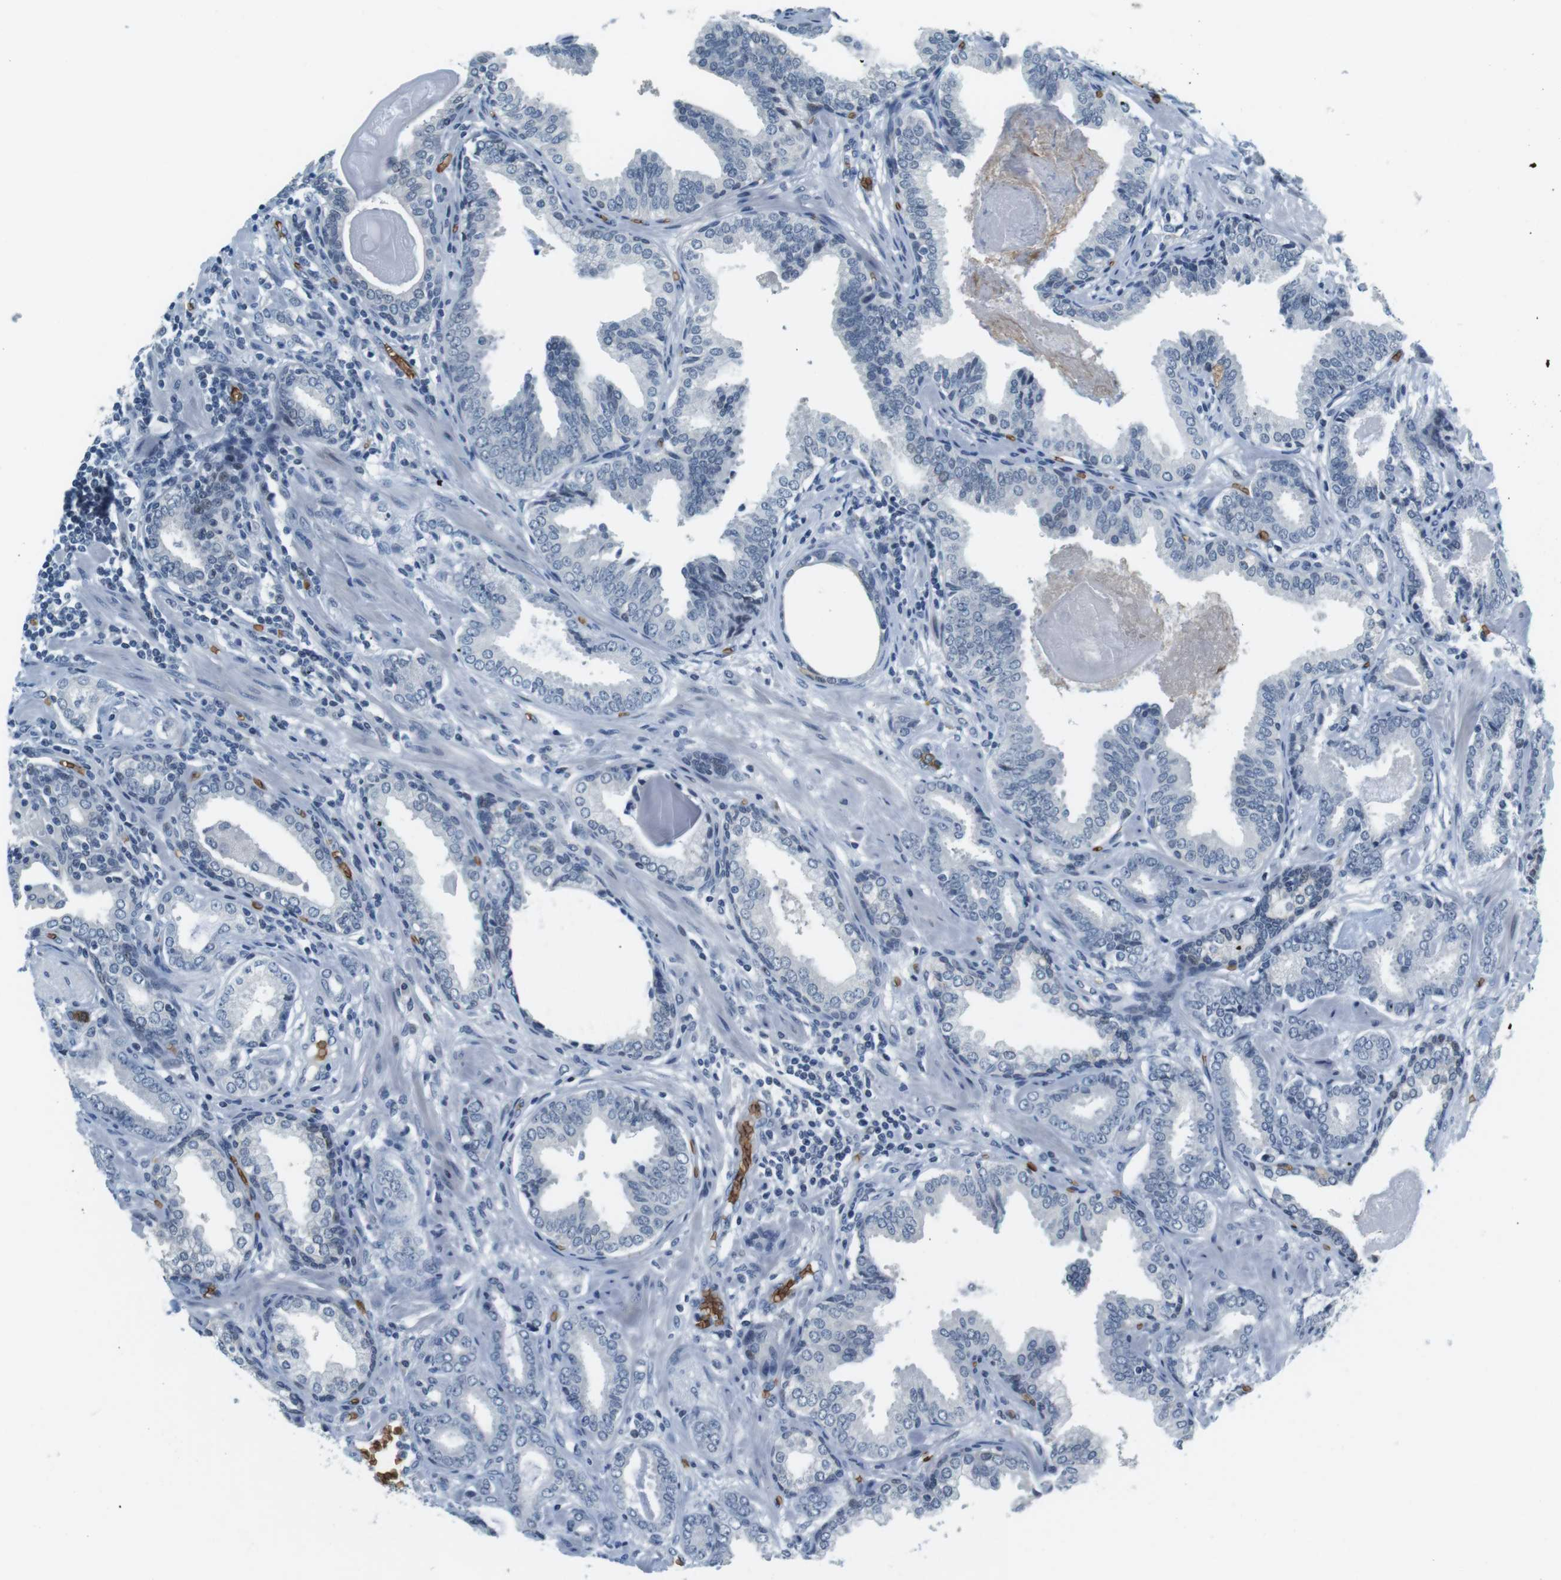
{"staining": {"intensity": "negative", "quantity": "none", "location": "none"}, "tissue": "prostate cancer", "cell_type": "Tumor cells", "image_type": "cancer", "snomed": [{"axis": "morphology", "description": "Adenocarcinoma, Low grade"}, {"axis": "topography", "description": "Prostate"}], "caption": "The immunohistochemistry (IHC) micrograph has no significant expression in tumor cells of prostate cancer tissue.", "gene": "SLC4A1", "patient": {"sex": "male", "age": 53}}